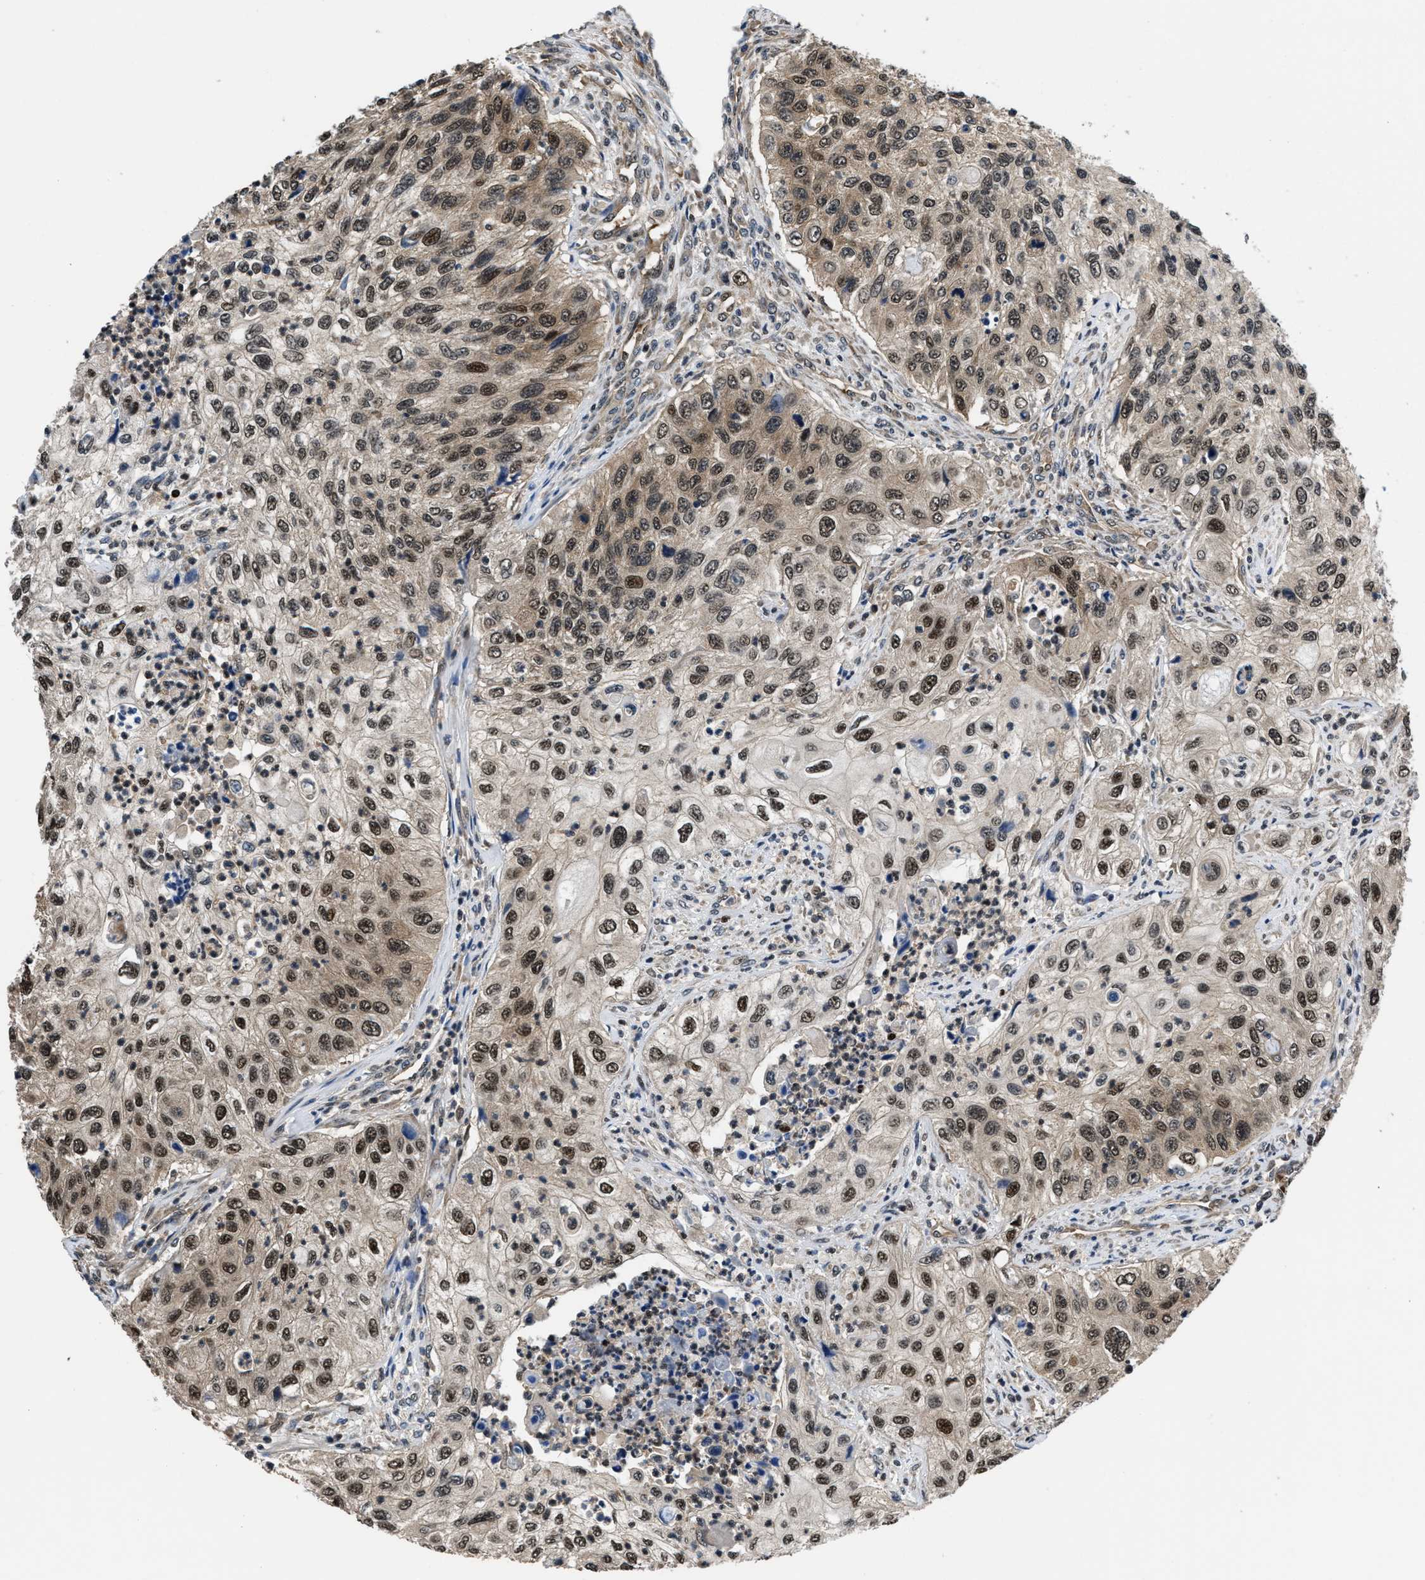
{"staining": {"intensity": "moderate", "quantity": ">75%", "location": "nuclear"}, "tissue": "urothelial cancer", "cell_type": "Tumor cells", "image_type": "cancer", "snomed": [{"axis": "morphology", "description": "Urothelial carcinoma, High grade"}, {"axis": "topography", "description": "Urinary bladder"}], "caption": "This is a micrograph of IHC staining of urothelial cancer, which shows moderate positivity in the nuclear of tumor cells.", "gene": "RBM33", "patient": {"sex": "female", "age": 60}}